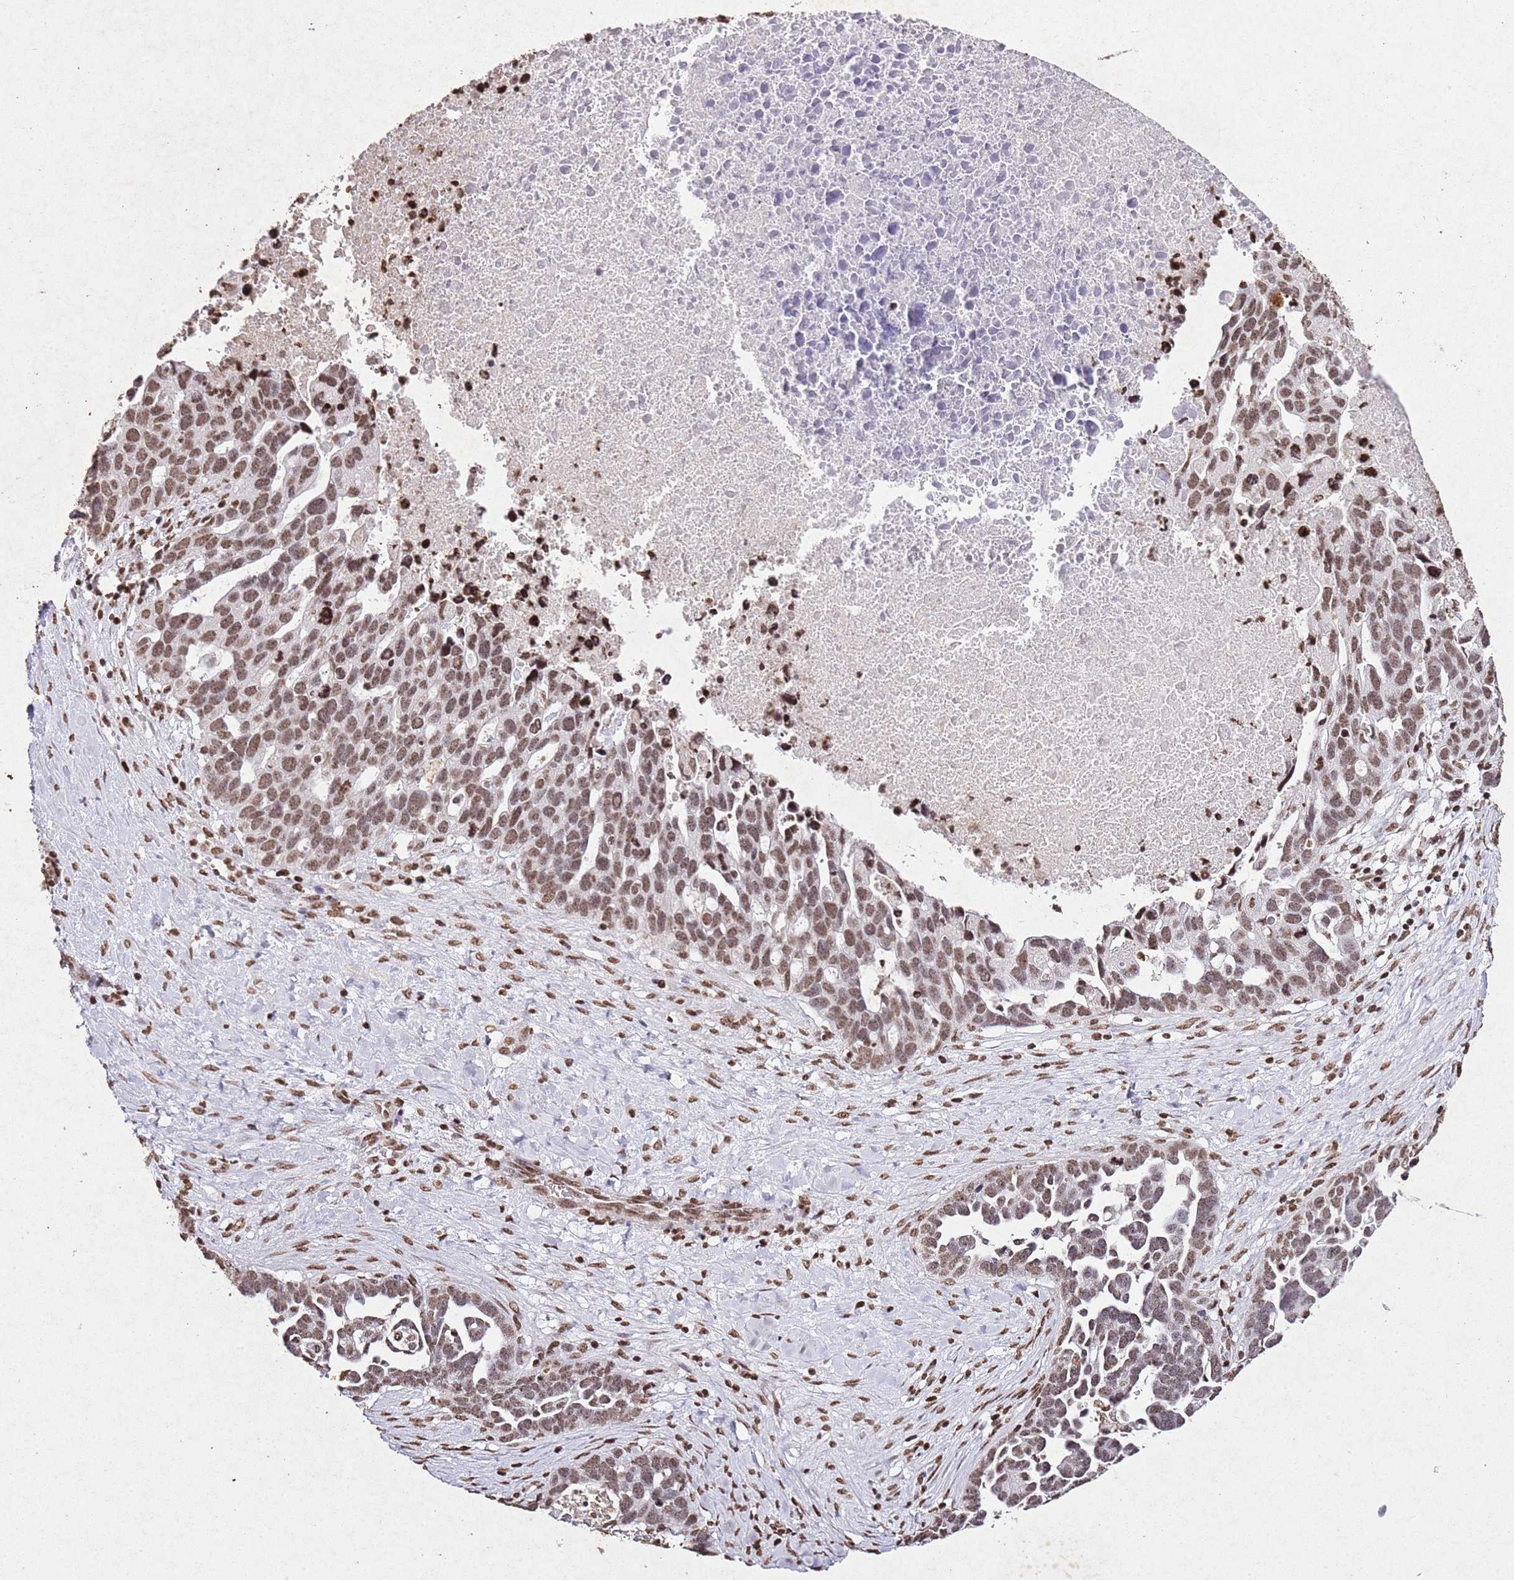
{"staining": {"intensity": "moderate", "quantity": ">75%", "location": "nuclear"}, "tissue": "ovarian cancer", "cell_type": "Tumor cells", "image_type": "cancer", "snomed": [{"axis": "morphology", "description": "Cystadenocarcinoma, serous, NOS"}, {"axis": "topography", "description": "Ovary"}], "caption": "Ovarian cancer stained for a protein (brown) demonstrates moderate nuclear positive positivity in approximately >75% of tumor cells.", "gene": "BMAL1", "patient": {"sex": "female", "age": 54}}